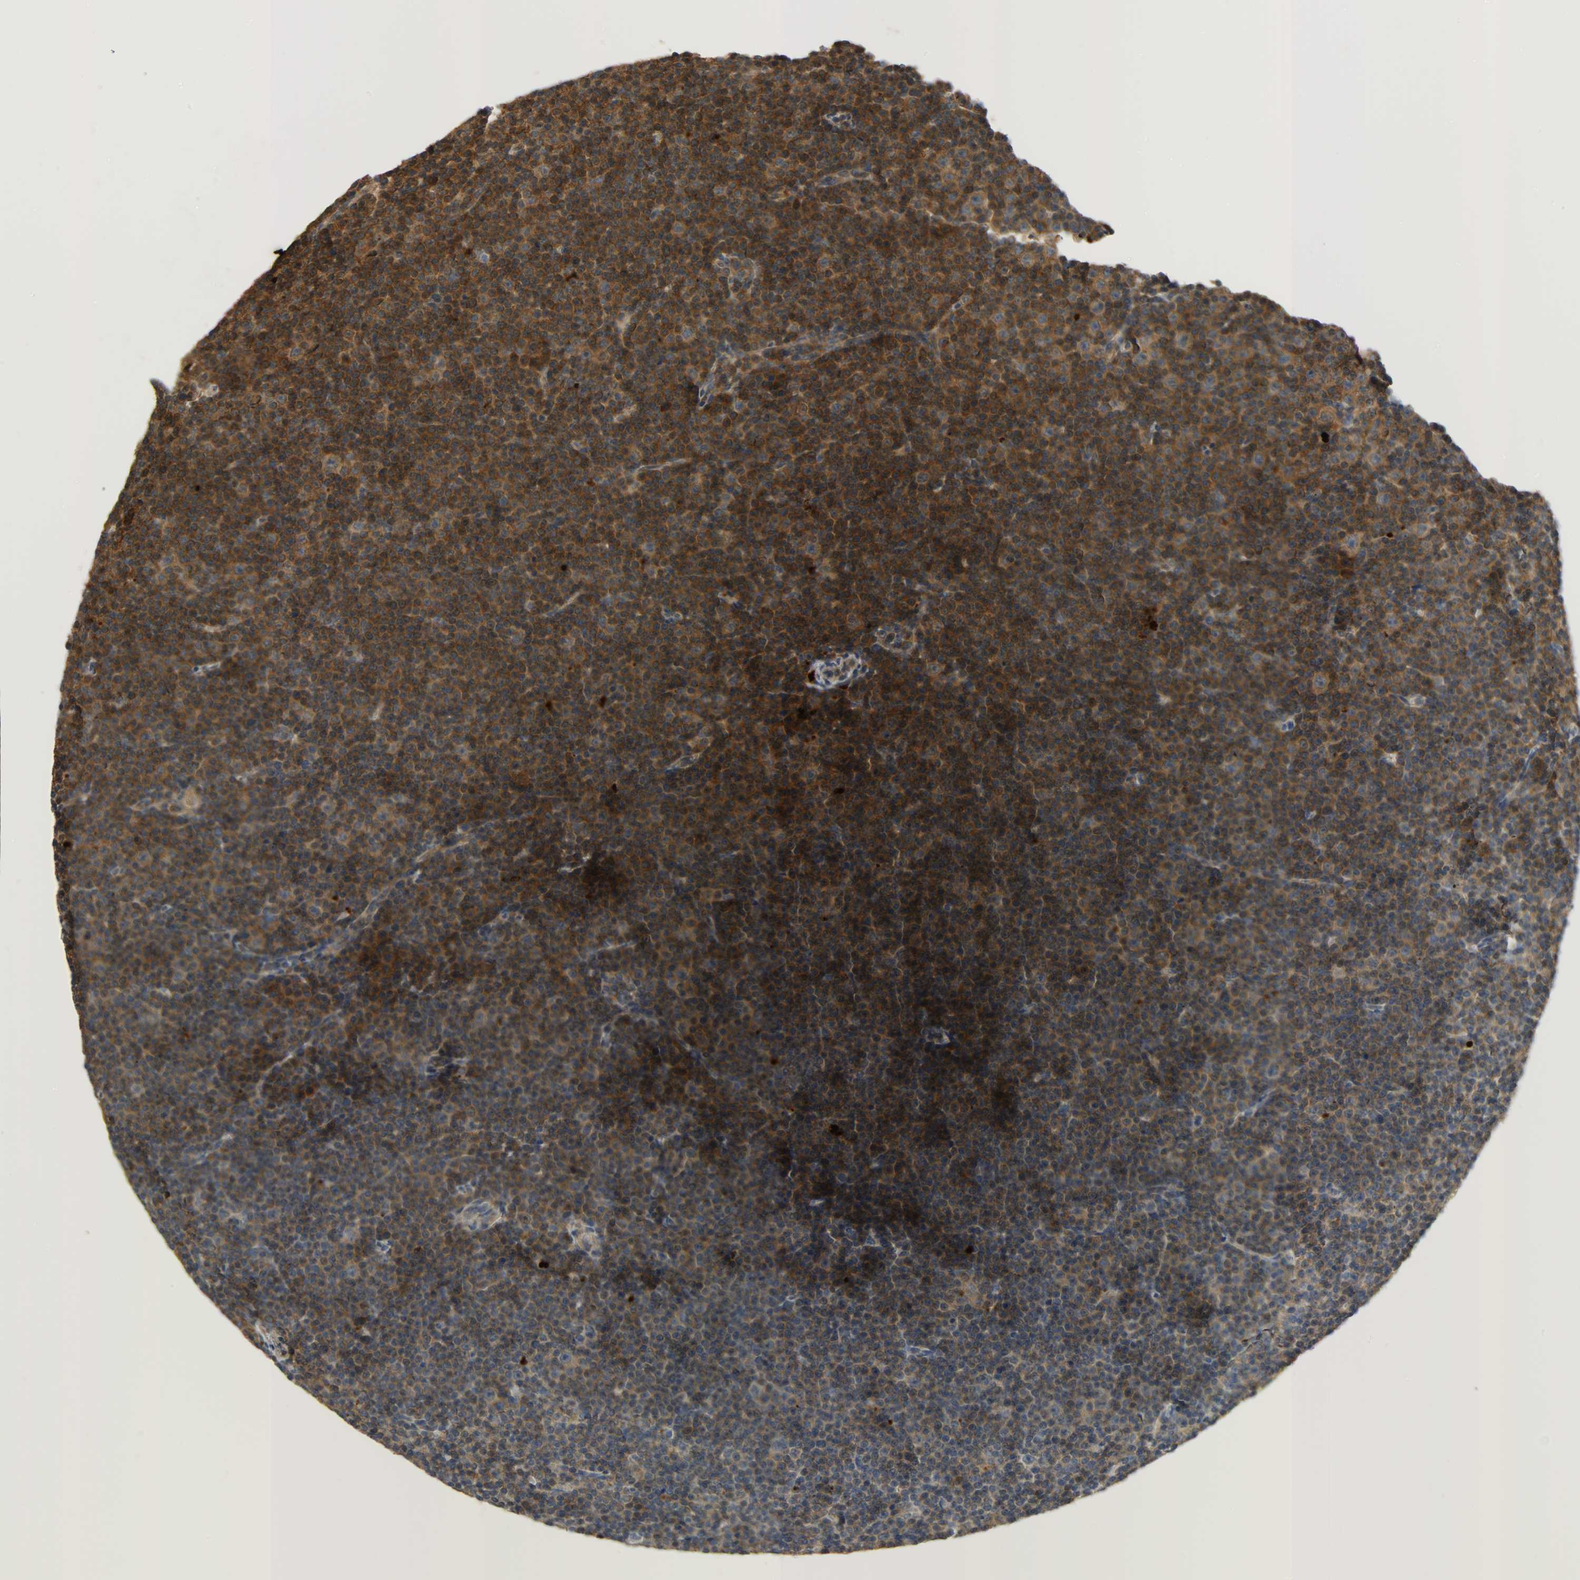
{"staining": {"intensity": "strong", "quantity": ">75%", "location": "cytoplasmic/membranous"}, "tissue": "lymphoma", "cell_type": "Tumor cells", "image_type": "cancer", "snomed": [{"axis": "morphology", "description": "Malignant lymphoma, non-Hodgkin's type, Low grade"}, {"axis": "topography", "description": "Lymph node"}], "caption": "Immunohistochemistry (IHC) (DAB) staining of human malignant lymphoma, non-Hodgkin's type (low-grade) reveals strong cytoplasmic/membranous protein positivity in about >75% of tumor cells.", "gene": "GIT2", "patient": {"sex": "female", "age": 67}}